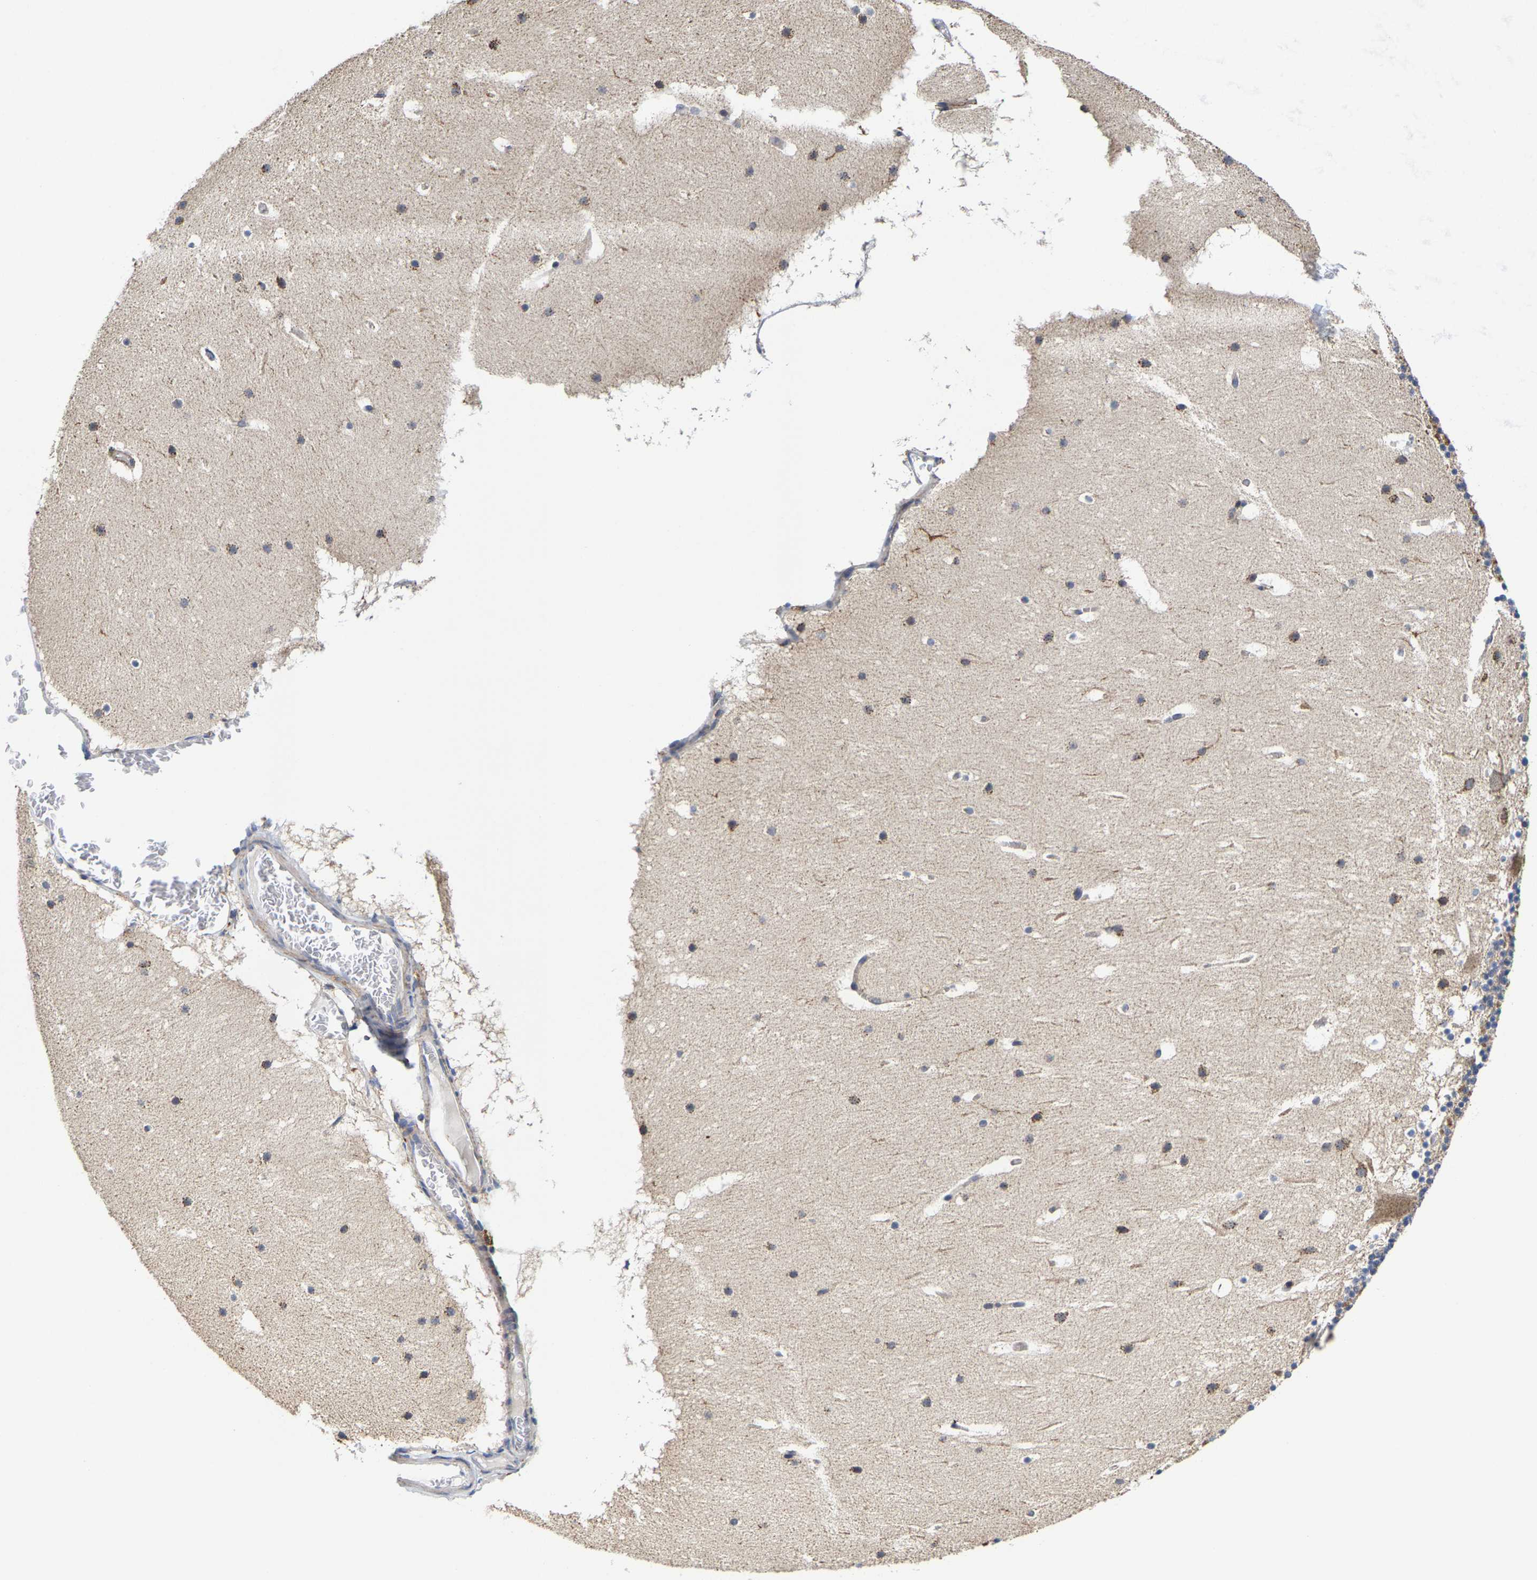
{"staining": {"intensity": "moderate", "quantity": ">75%", "location": "cytoplasmic/membranous"}, "tissue": "cerebellum", "cell_type": "Cells in granular layer", "image_type": "normal", "snomed": [{"axis": "morphology", "description": "Normal tissue, NOS"}, {"axis": "topography", "description": "Cerebellum"}], "caption": "Cells in granular layer display medium levels of moderate cytoplasmic/membranous staining in approximately >75% of cells in normal human cerebellum. The staining was performed using DAB (3,3'-diaminobenzidine), with brown indicating positive protein expression. Nuclei are stained blue with hematoxylin.", "gene": "PFKFB3", "patient": {"sex": "male", "age": 45}}